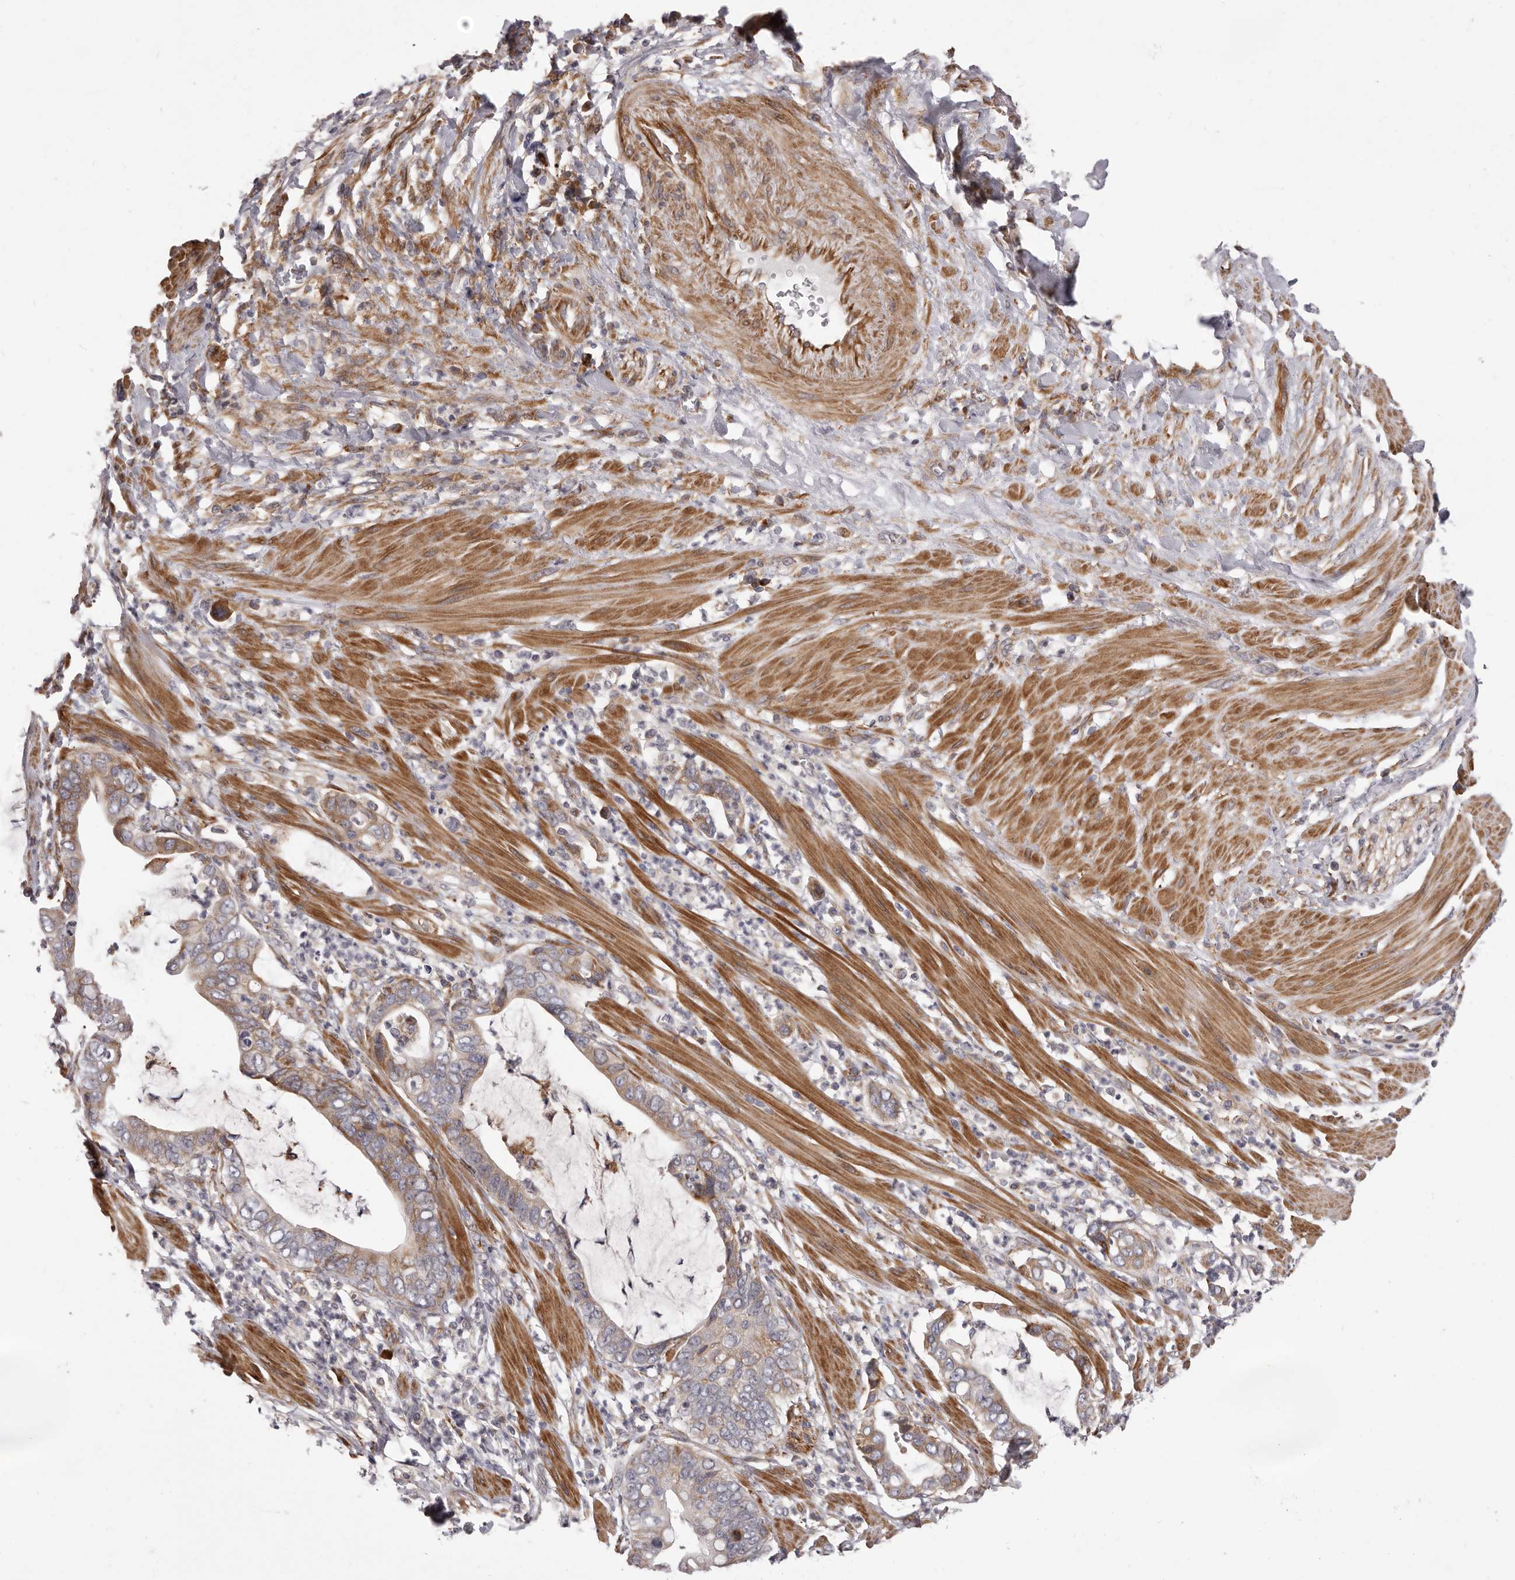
{"staining": {"intensity": "moderate", "quantity": "25%-75%", "location": "cytoplasmic/membranous"}, "tissue": "pancreatic cancer", "cell_type": "Tumor cells", "image_type": "cancer", "snomed": [{"axis": "morphology", "description": "Adenocarcinoma, NOS"}, {"axis": "topography", "description": "Pancreas"}], "caption": "Moderate cytoplasmic/membranous protein expression is seen in about 25%-75% of tumor cells in pancreatic adenocarcinoma. (Brightfield microscopy of DAB IHC at high magnification).", "gene": "ALPK1", "patient": {"sex": "male", "age": 75}}